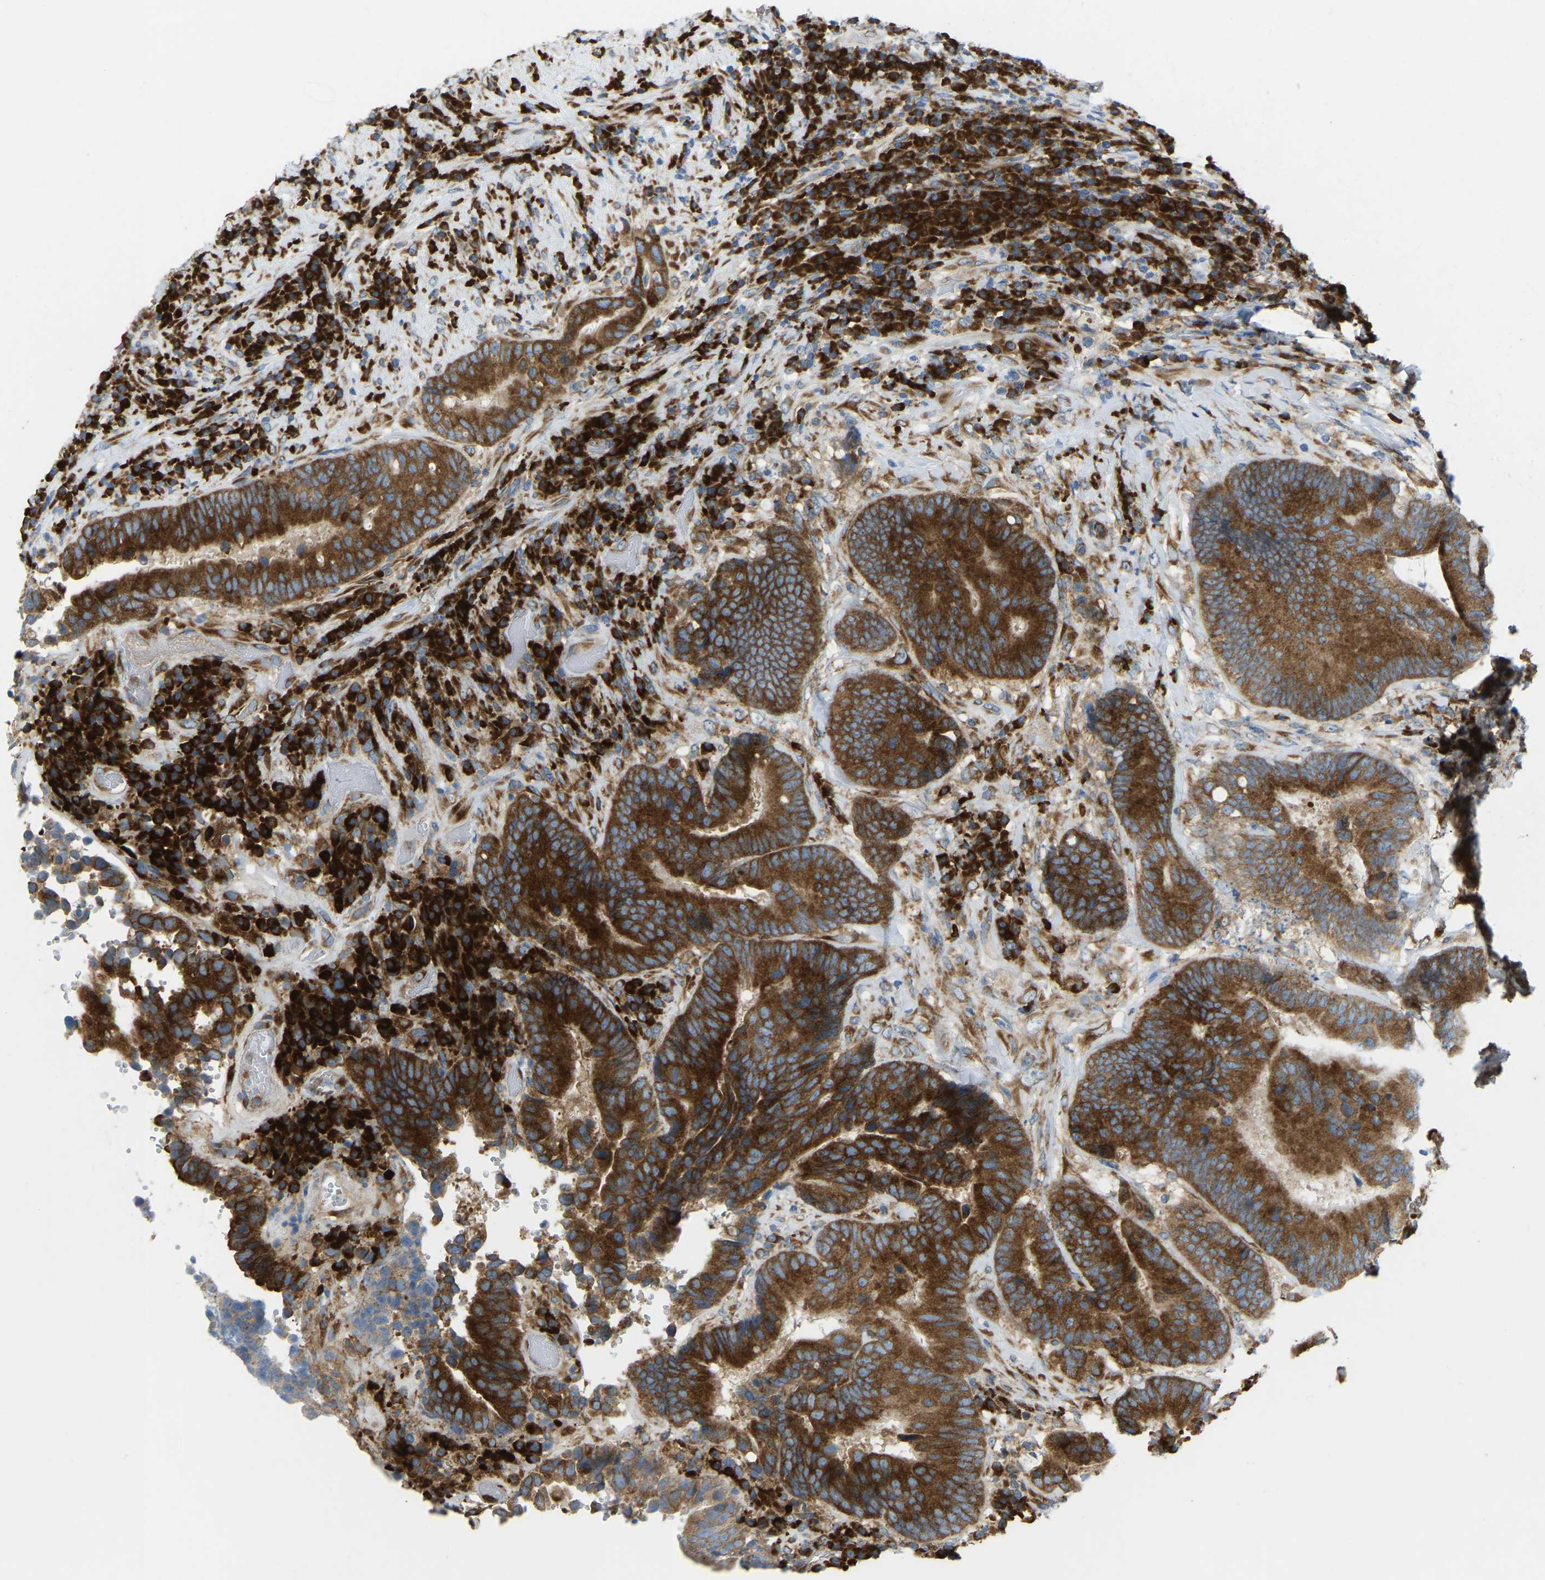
{"staining": {"intensity": "strong", "quantity": ">75%", "location": "cytoplasmic/membranous"}, "tissue": "colorectal cancer", "cell_type": "Tumor cells", "image_type": "cancer", "snomed": [{"axis": "morphology", "description": "Adenocarcinoma, NOS"}, {"axis": "topography", "description": "Rectum"}], "caption": "This photomicrograph reveals immunohistochemistry (IHC) staining of human colorectal cancer (adenocarcinoma), with high strong cytoplasmic/membranous positivity in approximately >75% of tumor cells.", "gene": "SND1", "patient": {"sex": "female", "age": 89}}